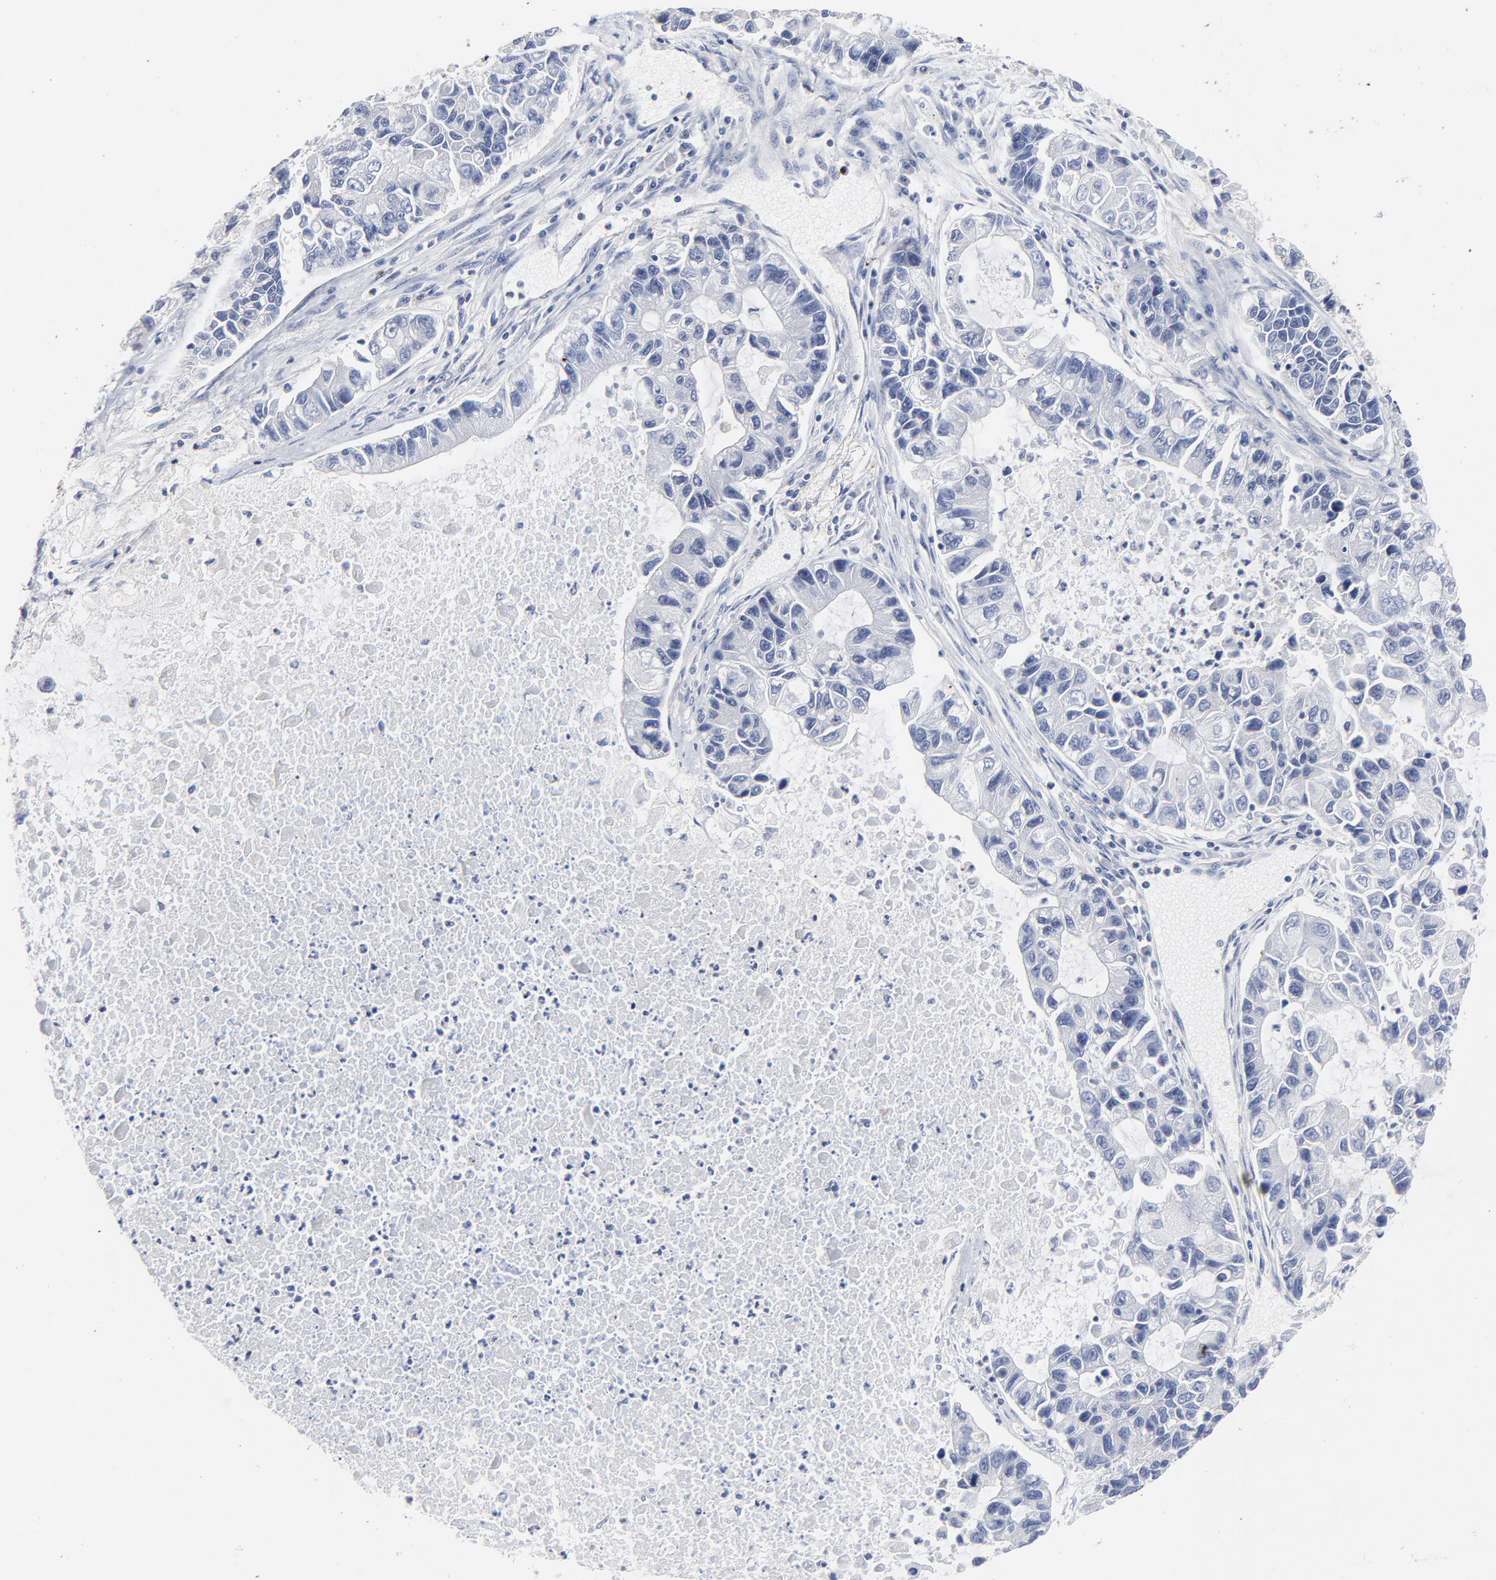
{"staining": {"intensity": "negative", "quantity": "none", "location": "none"}, "tissue": "lung cancer", "cell_type": "Tumor cells", "image_type": "cancer", "snomed": [{"axis": "morphology", "description": "Adenocarcinoma, NOS"}, {"axis": "topography", "description": "Lung"}], "caption": "Immunohistochemical staining of adenocarcinoma (lung) shows no significant positivity in tumor cells. (Immunohistochemistry (ihc), brightfield microscopy, high magnification).", "gene": "AADAC", "patient": {"sex": "female", "age": 51}}